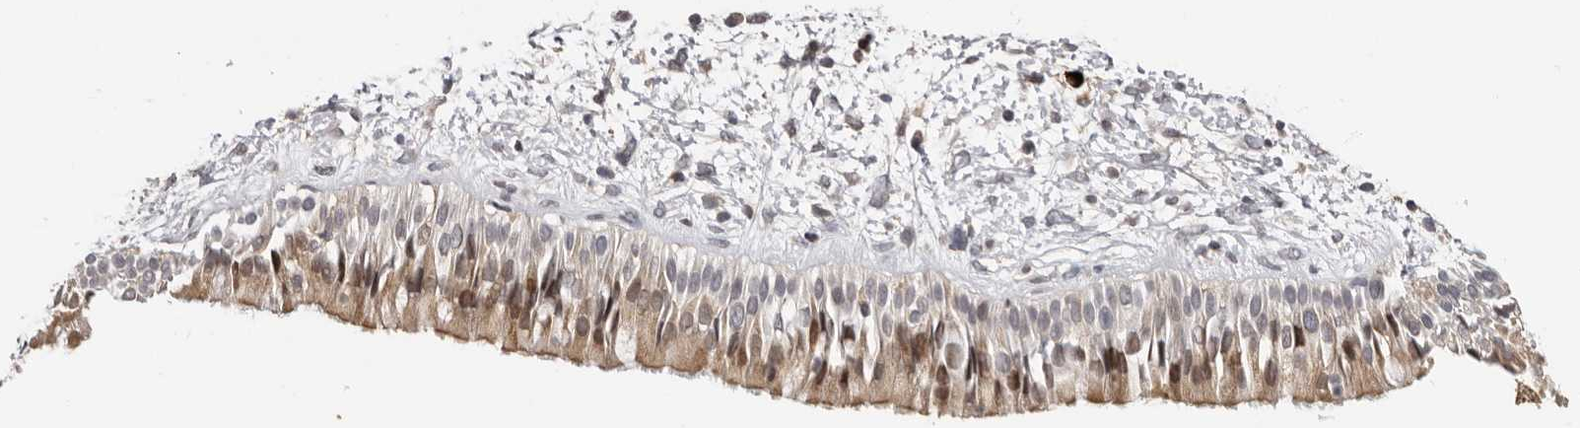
{"staining": {"intensity": "weak", "quantity": ">75%", "location": "cytoplasmic/membranous,nuclear"}, "tissue": "nasopharynx", "cell_type": "Respiratory epithelial cells", "image_type": "normal", "snomed": [{"axis": "morphology", "description": "Normal tissue, NOS"}, {"axis": "topography", "description": "Nasopharynx"}], "caption": "High-power microscopy captured an immunohistochemistry micrograph of benign nasopharynx, revealing weak cytoplasmic/membranous,nuclear staining in about >75% of respiratory epithelial cells.", "gene": "KIF2B", "patient": {"sex": "male", "age": 22}}